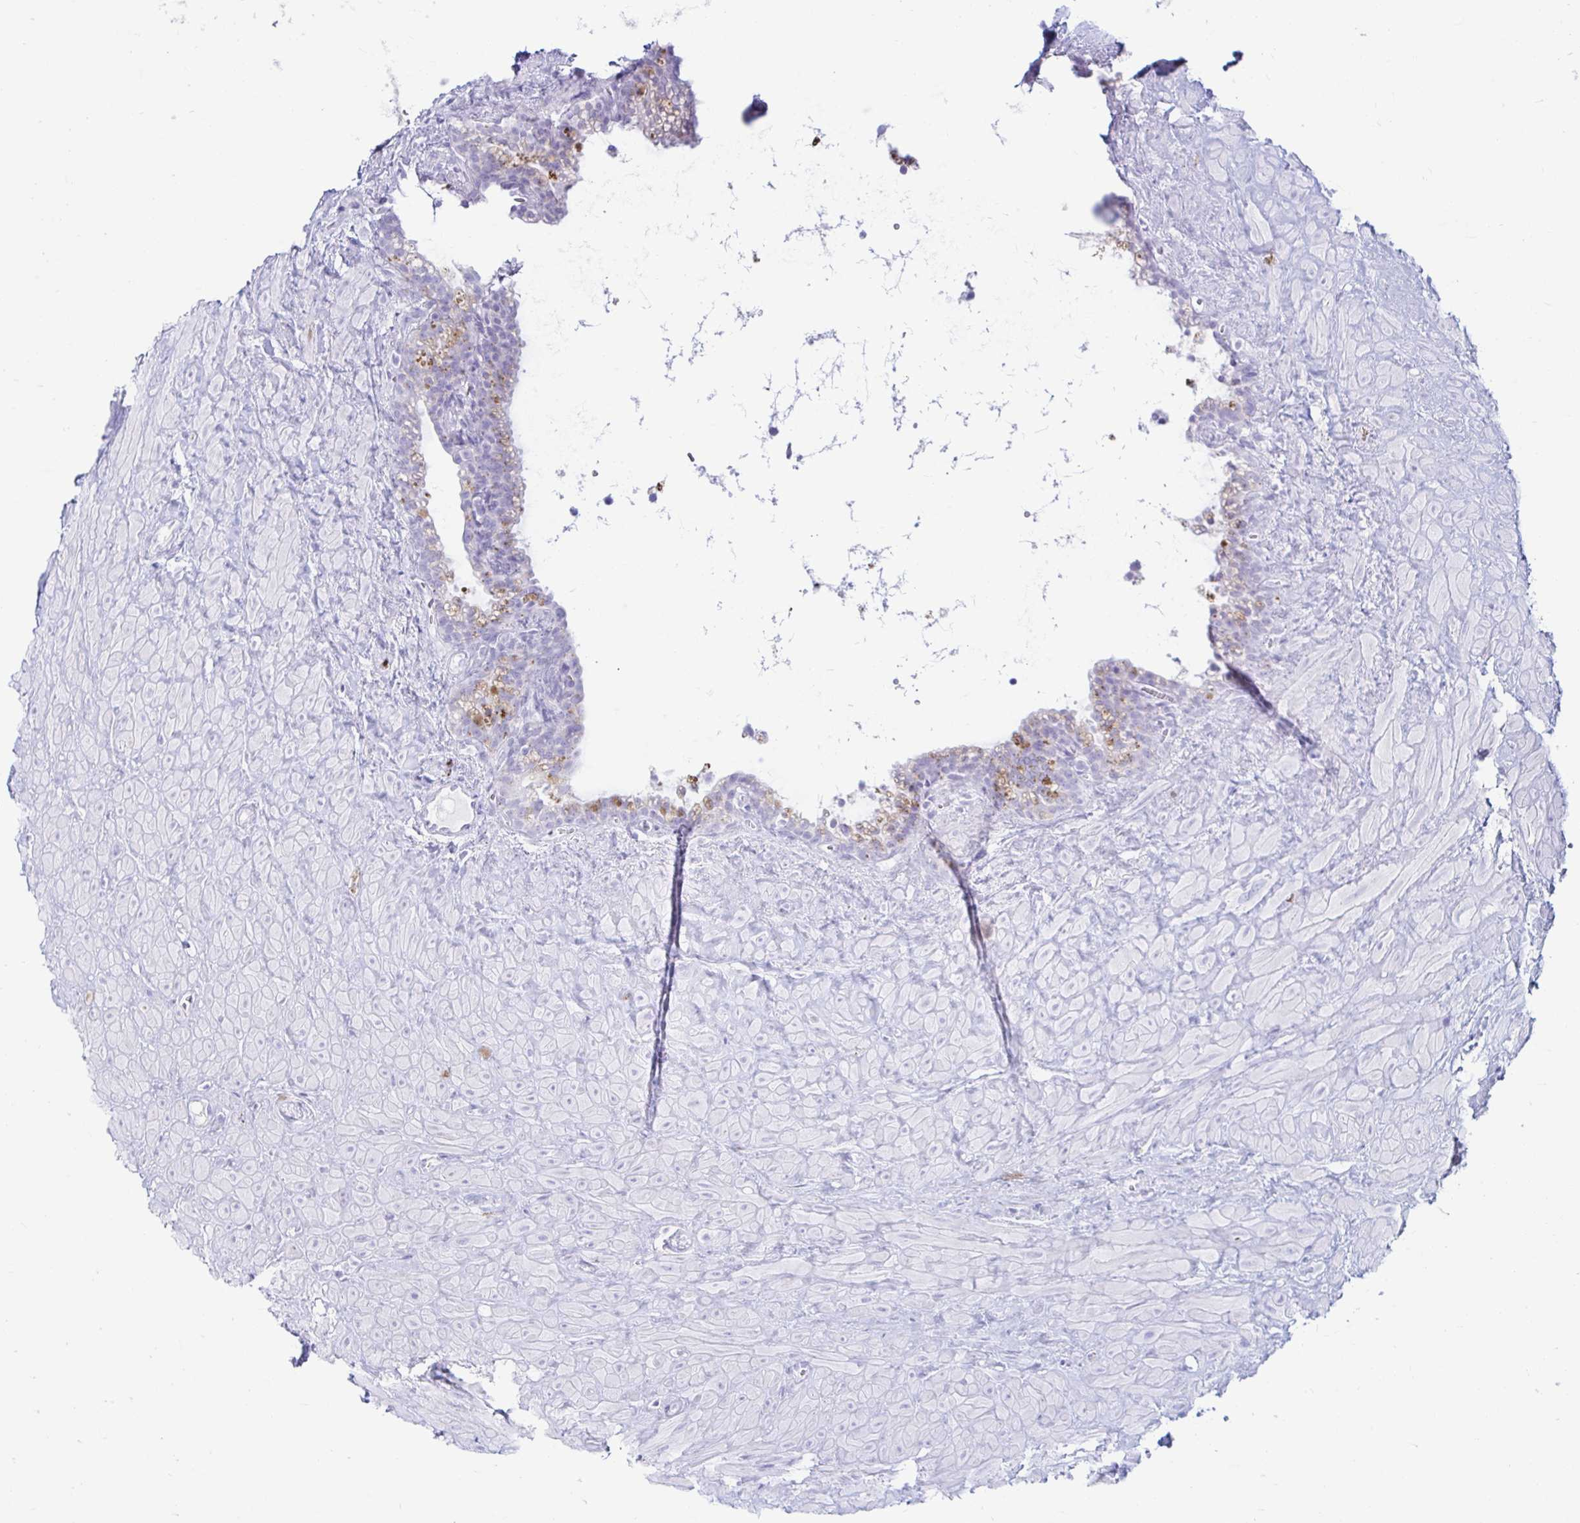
{"staining": {"intensity": "negative", "quantity": "none", "location": "none"}, "tissue": "seminal vesicle", "cell_type": "Glandular cells", "image_type": "normal", "snomed": [{"axis": "morphology", "description": "Normal tissue, NOS"}, {"axis": "topography", "description": "Seminal veicle"}], "caption": "A histopathology image of human seminal vesicle is negative for staining in glandular cells. (DAB (3,3'-diaminobenzidine) immunohistochemistry visualized using brightfield microscopy, high magnification).", "gene": "ERICH6", "patient": {"sex": "male", "age": 76}}